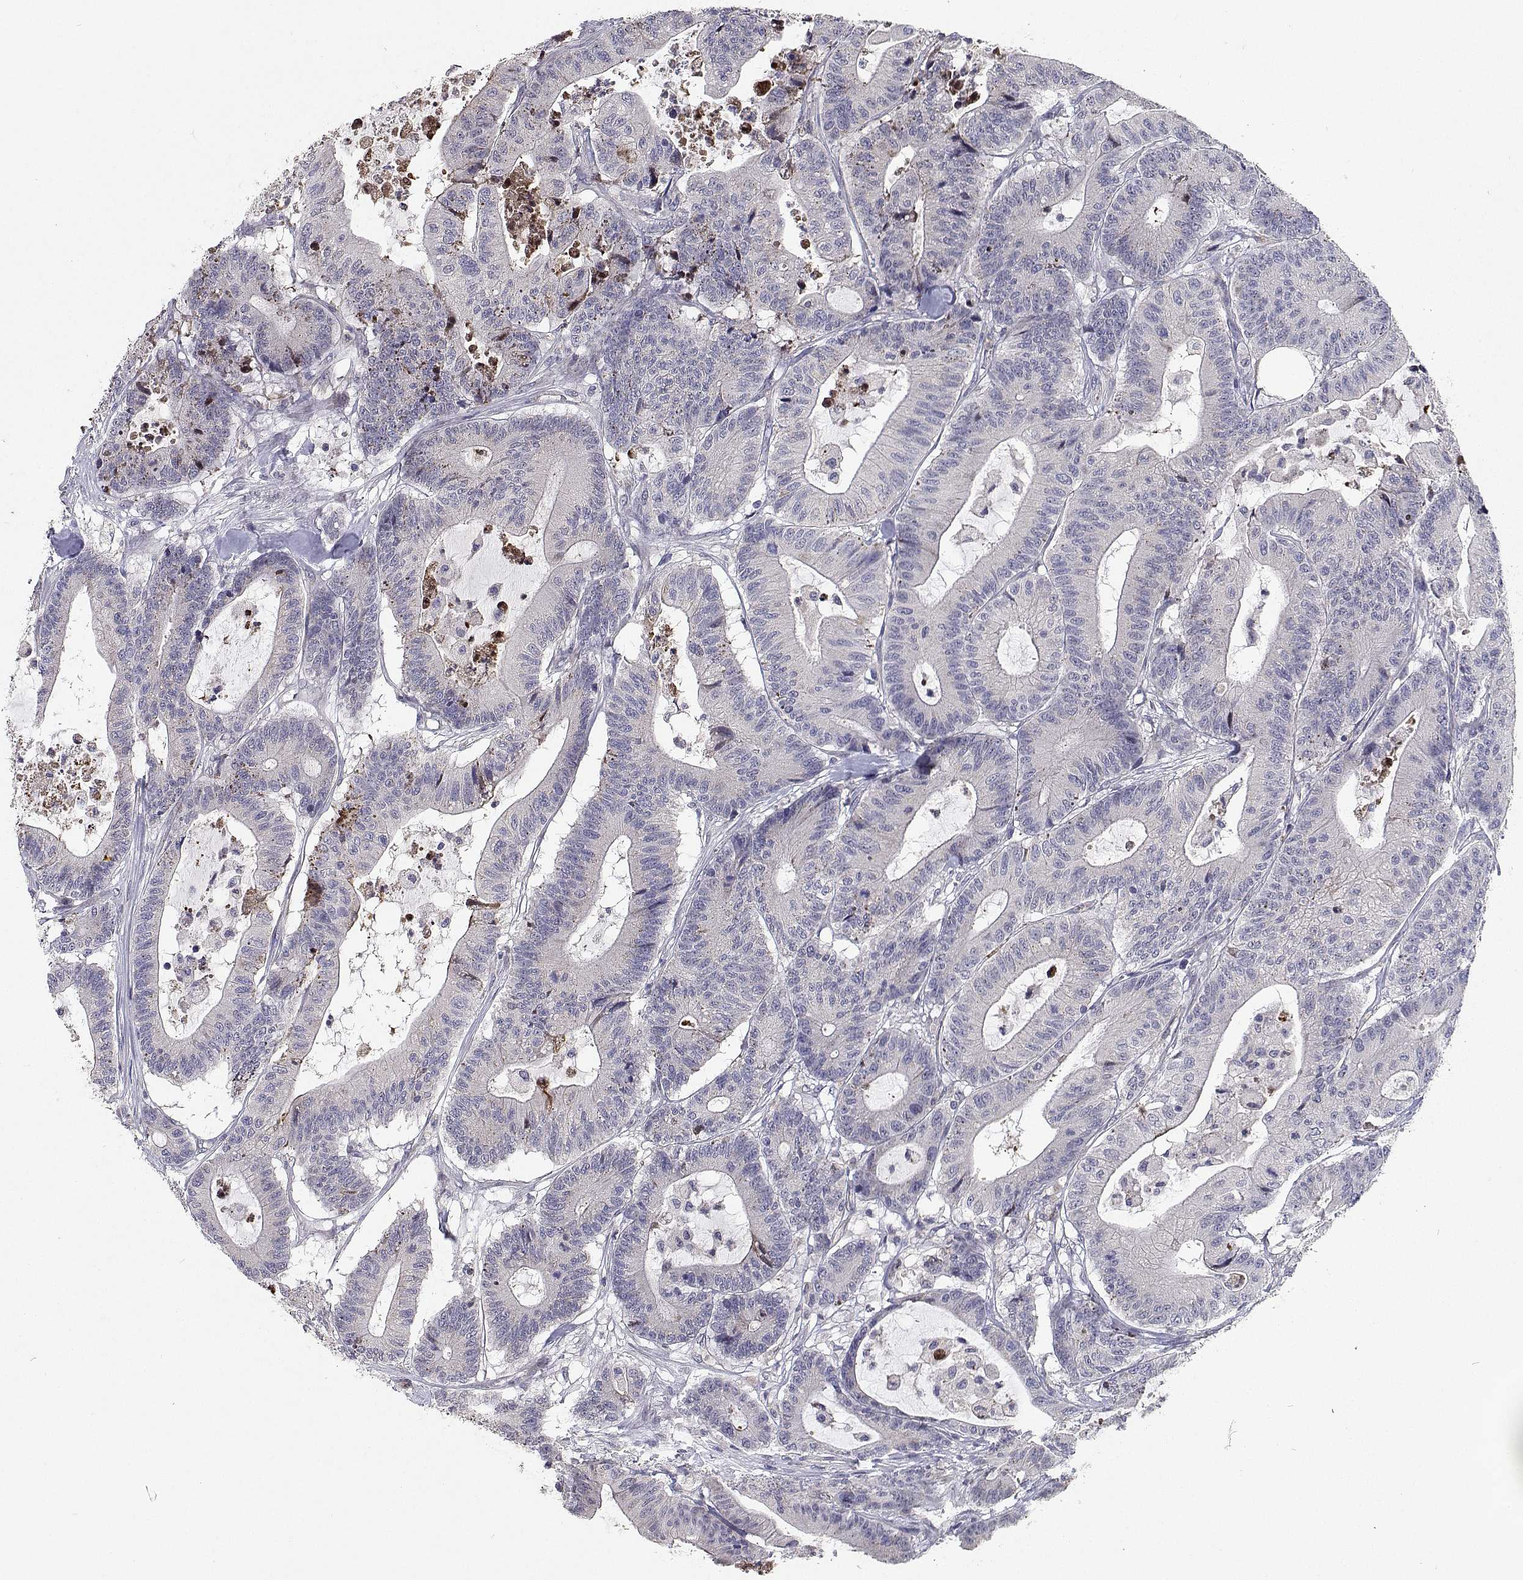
{"staining": {"intensity": "negative", "quantity": "none", "location": "none"}, "tissue": "colorectal cancer", "cell_type": "Tumor cells", "image_type": "cancer", "snomed": [{"axis": "morphology", "description": "Adenocarcinoma, NOS"}, {"axis": "topography", "description": "Colon"}], "caption": "Protein analysis of colorectal cancer displays no significant expression in tumor cells.", "gene": "RBPJL", "patient": {"sex": "female", "age": 84}}